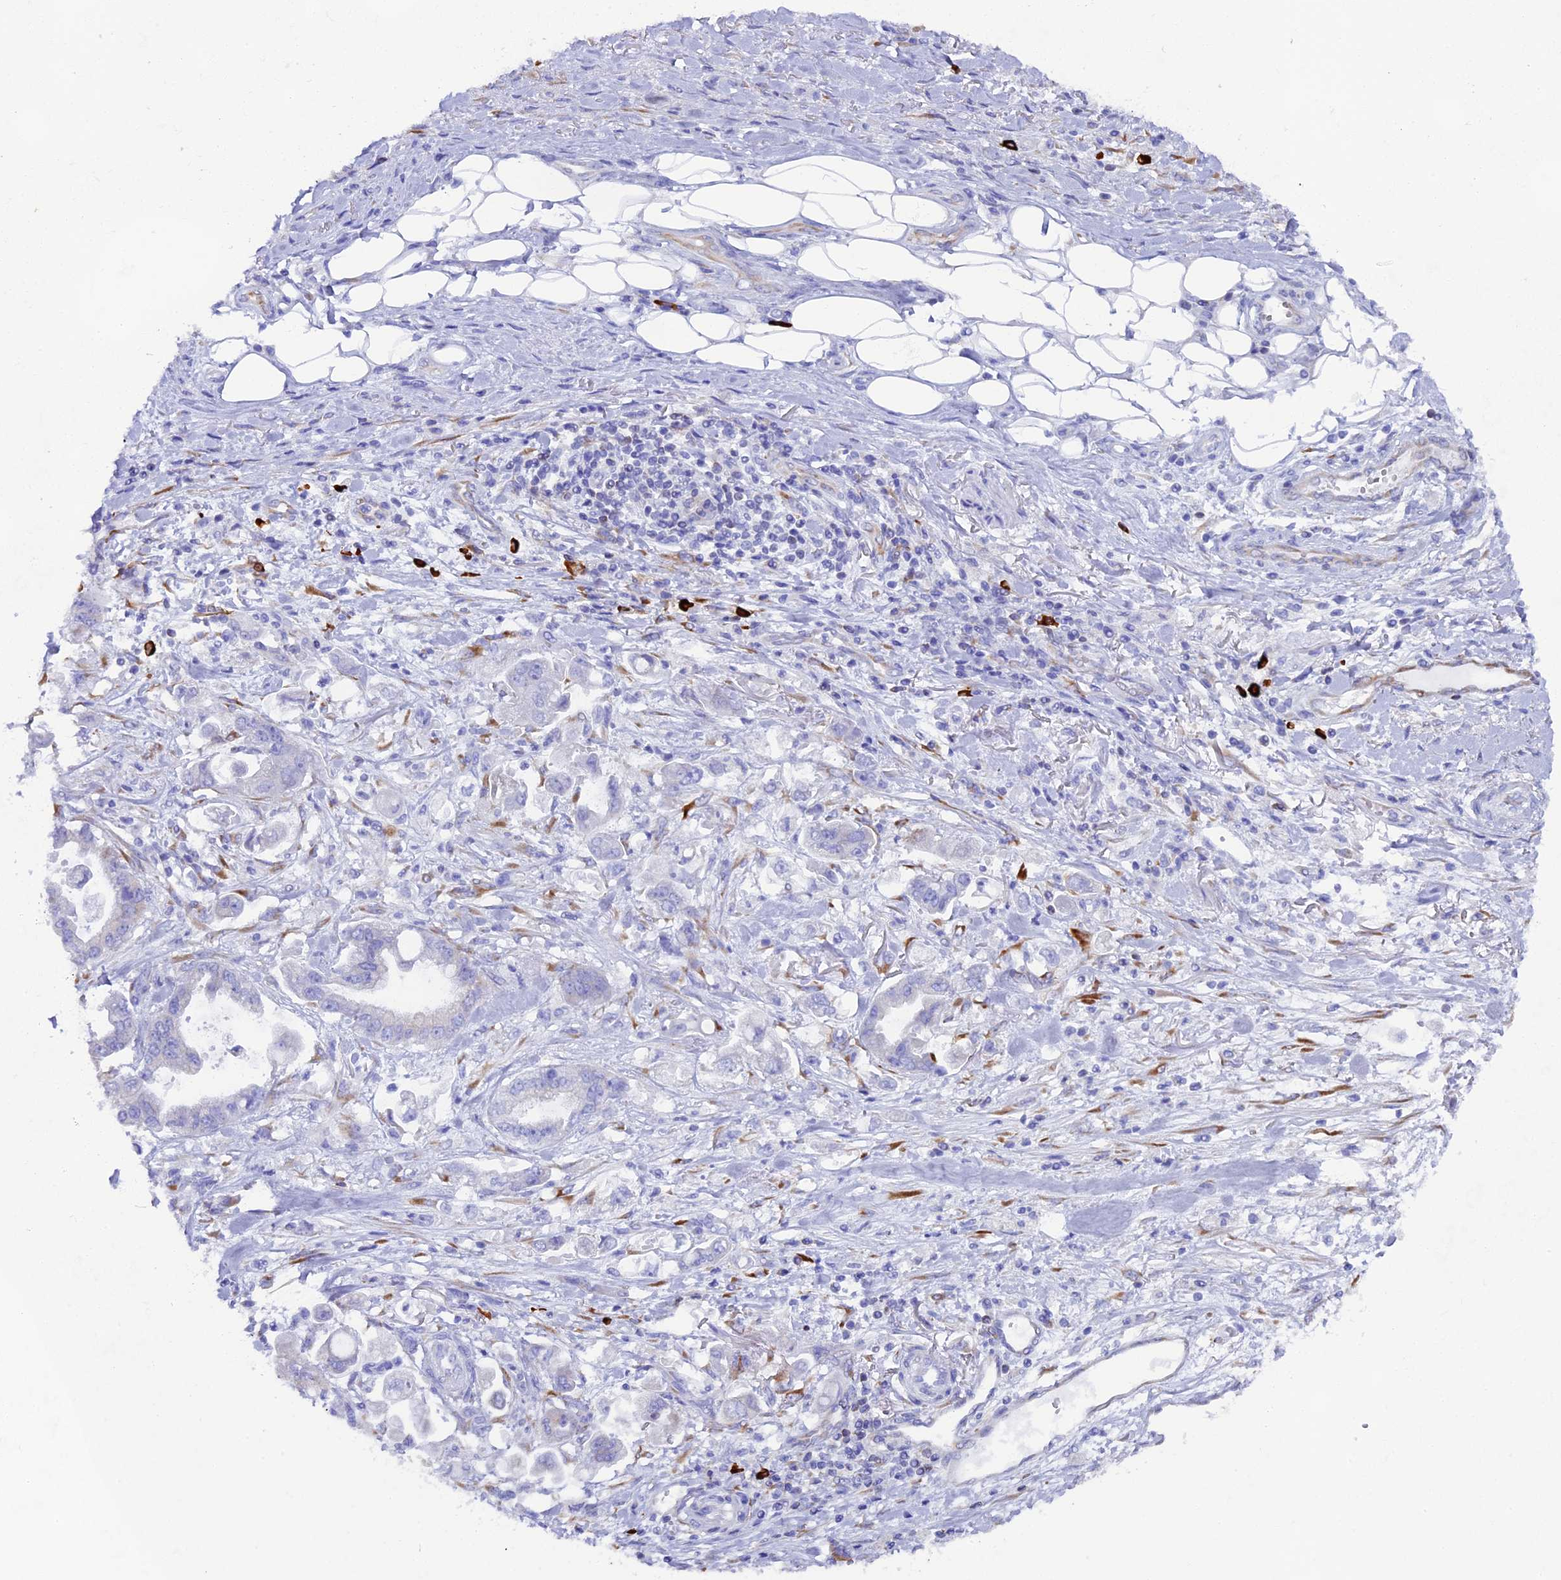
{"staining": {"intensity": "negative", "quantity": "none", "location": "none"}, "tissue": "stomach cancer", "cell_type": "Tumor cells", "image_type": "cancer", "snomed": [{"axis": "morphology", "description": "Adenocarcinoma, NOS"}, {"axis": "topography", "description": "Stomach"}], "caption": "Tumor cells are negative for brown protein staining in stomach cancer (adenocarcinoma). (Brightfield microscopy of DAB (3,3'-diaminobenzidine) immunohistochemistry (IHC) at high magnification).", "gene": "FKBP11", "patient": {"sex": "male", "age": 62}}